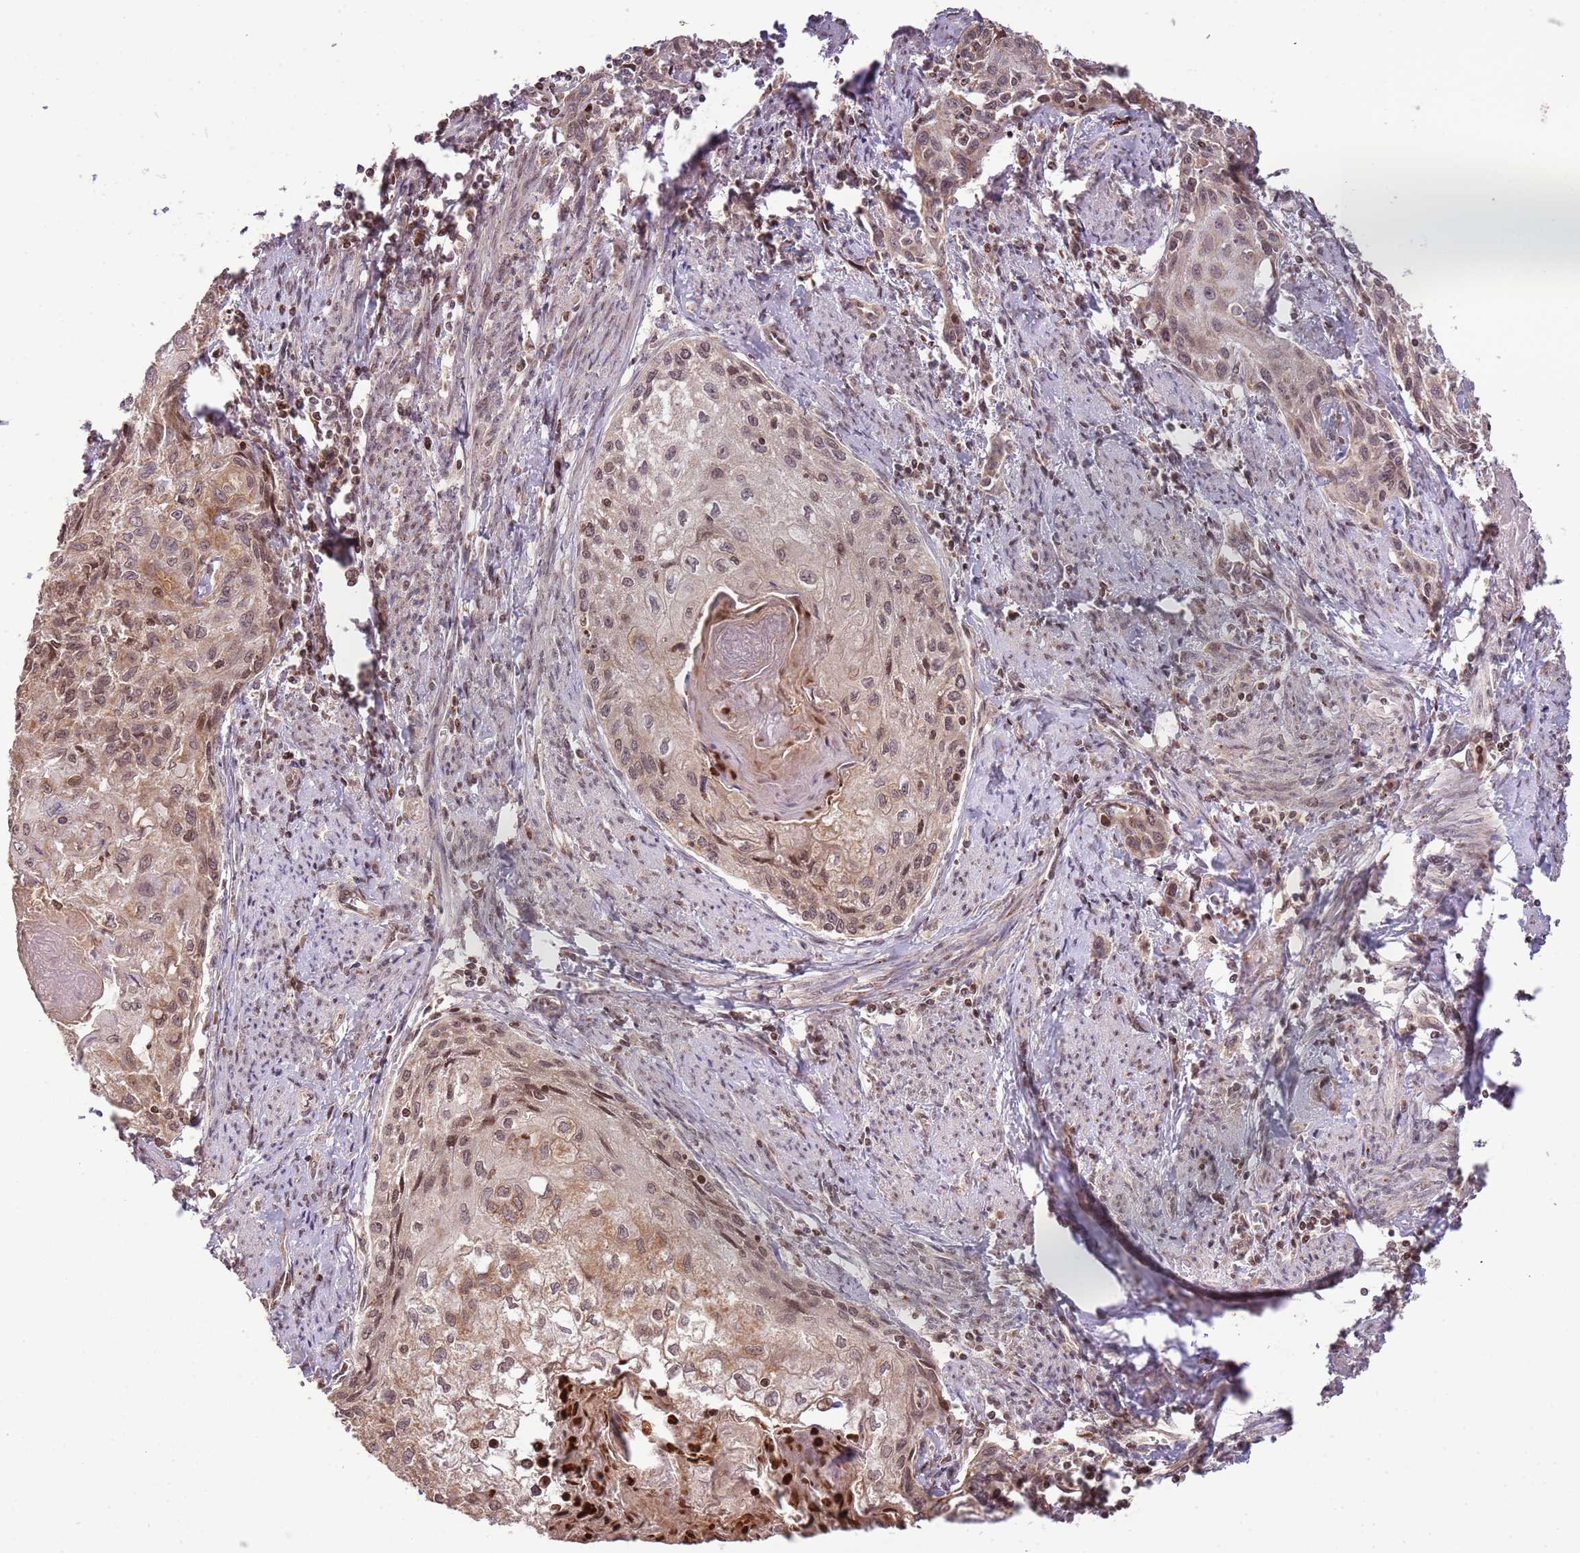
{"staining": {"intensity": "moderate", "quantity": ">75%", "location": "nuclear"}, "tissue": "cervical cancer", "cell_type": "Tumor cells", "image_type": "cancer", "snomed": [{"axis": "morphology", "description": "Squamous cell carcinoma, NOS"}, {"axis": "topography", "description": "Cervix"}], "caption": "Cervical cancer (squamous cell carcinoma) was stained to show a protein in brown. There is medium levels of moderate nuclear staining in about >75% of tumor cells.", "gene": "SAMSN1", "patient": {"sex": "female", "age": 67}}